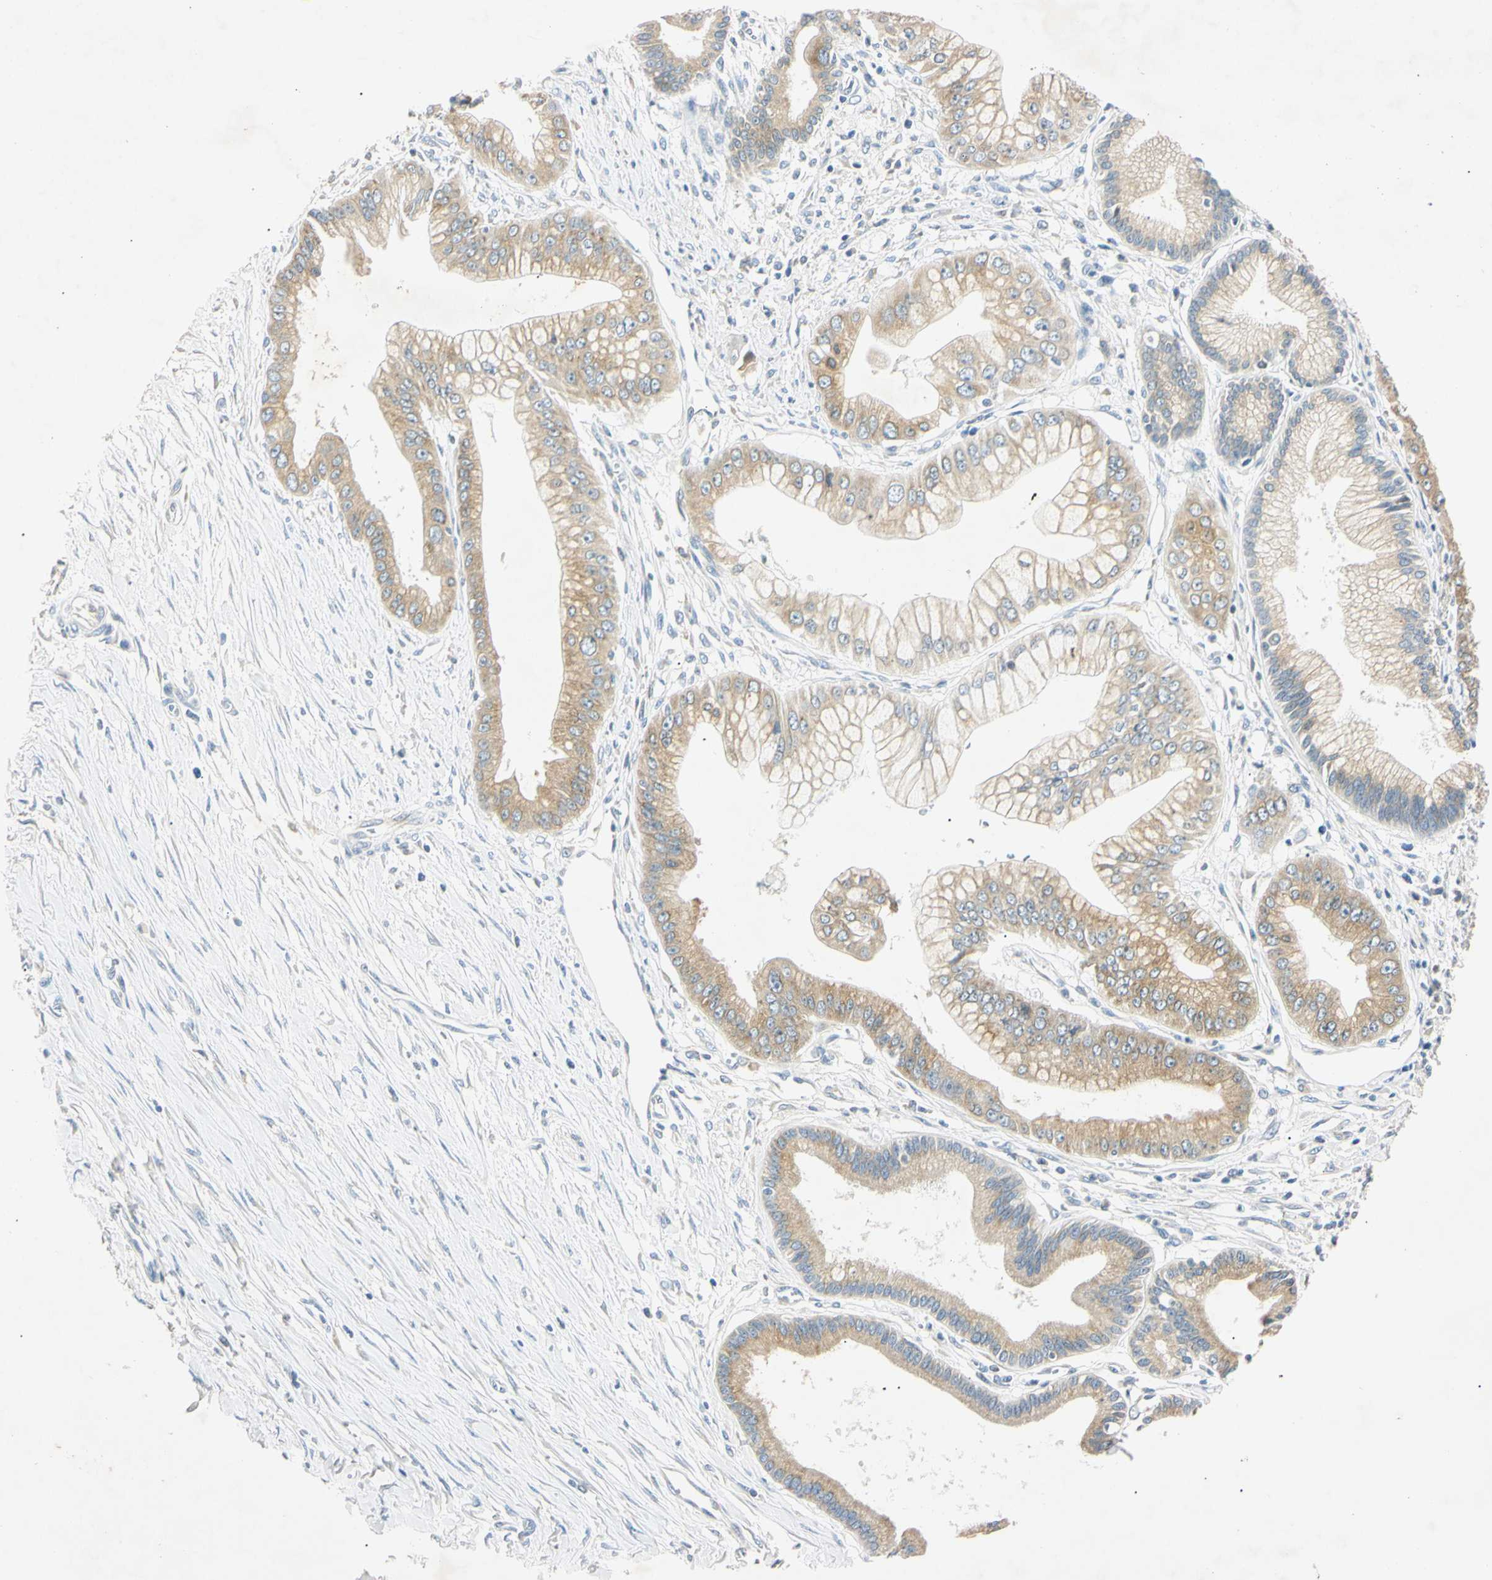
{"staining": {"intensity": "weak", "quantity": ">75%", "location": "cytoplasmic/membranous"}, "tissue": "pancreatic cancer", "cell_type": "Tumor cells", "image_type": "cancer", "snomed": [{"axis": "morphology", "description": "Adenocarcinoma, NOS"}, {"axis": "topography", "description": "Pancreas"}], "caption": "The image exhibits a brown stain indicating the presence of a protein in the cytoplasmic/membranous of tumor cells in adenocarcinoma (pancreatic). (brown staining indicates protein expression, while blue staining denotes nuclei).", "gene": "DNAJB12", "patient": {"sex": "male", "age": 59}}